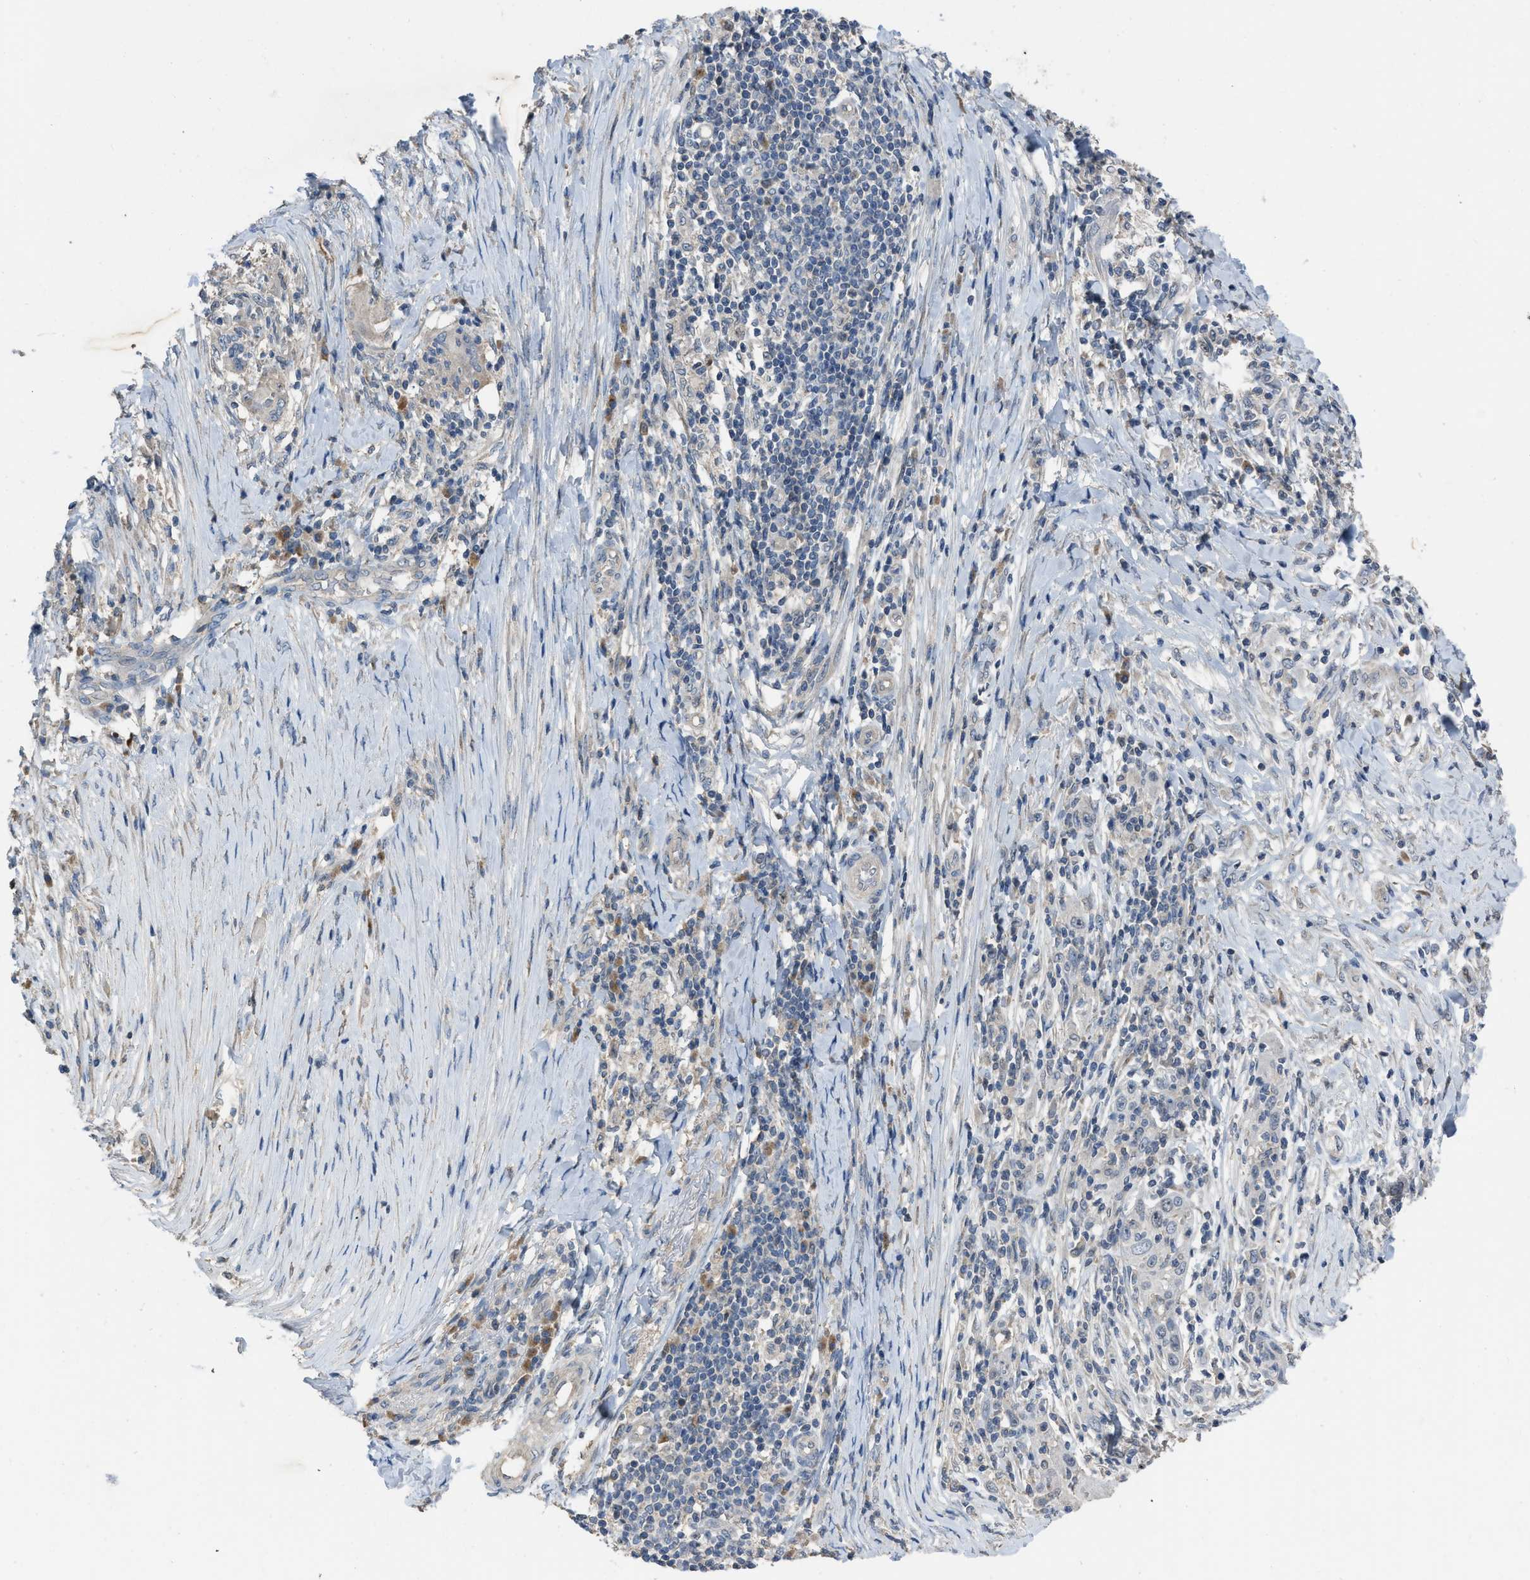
{"staining": {"intensity": "moderate", "quantity": "<25%", "location": "nuclear"}, "tissue": "skin cancer", "cell_type": "Tumor cells", "image_type": "cancer", "snomed": [{"axis": "morphology", "description": "Squamous cell carcinoma, NOS"}, {"axis": "topography", "description": "Skin"}], "caption": "Tumor cells exhibit moderate nuclear positivity in about <25% of cells in skin cancer (squamous cell carcinoma).", "gene": "MIS18A", "patient": {"sex": "female", "age": 88}}